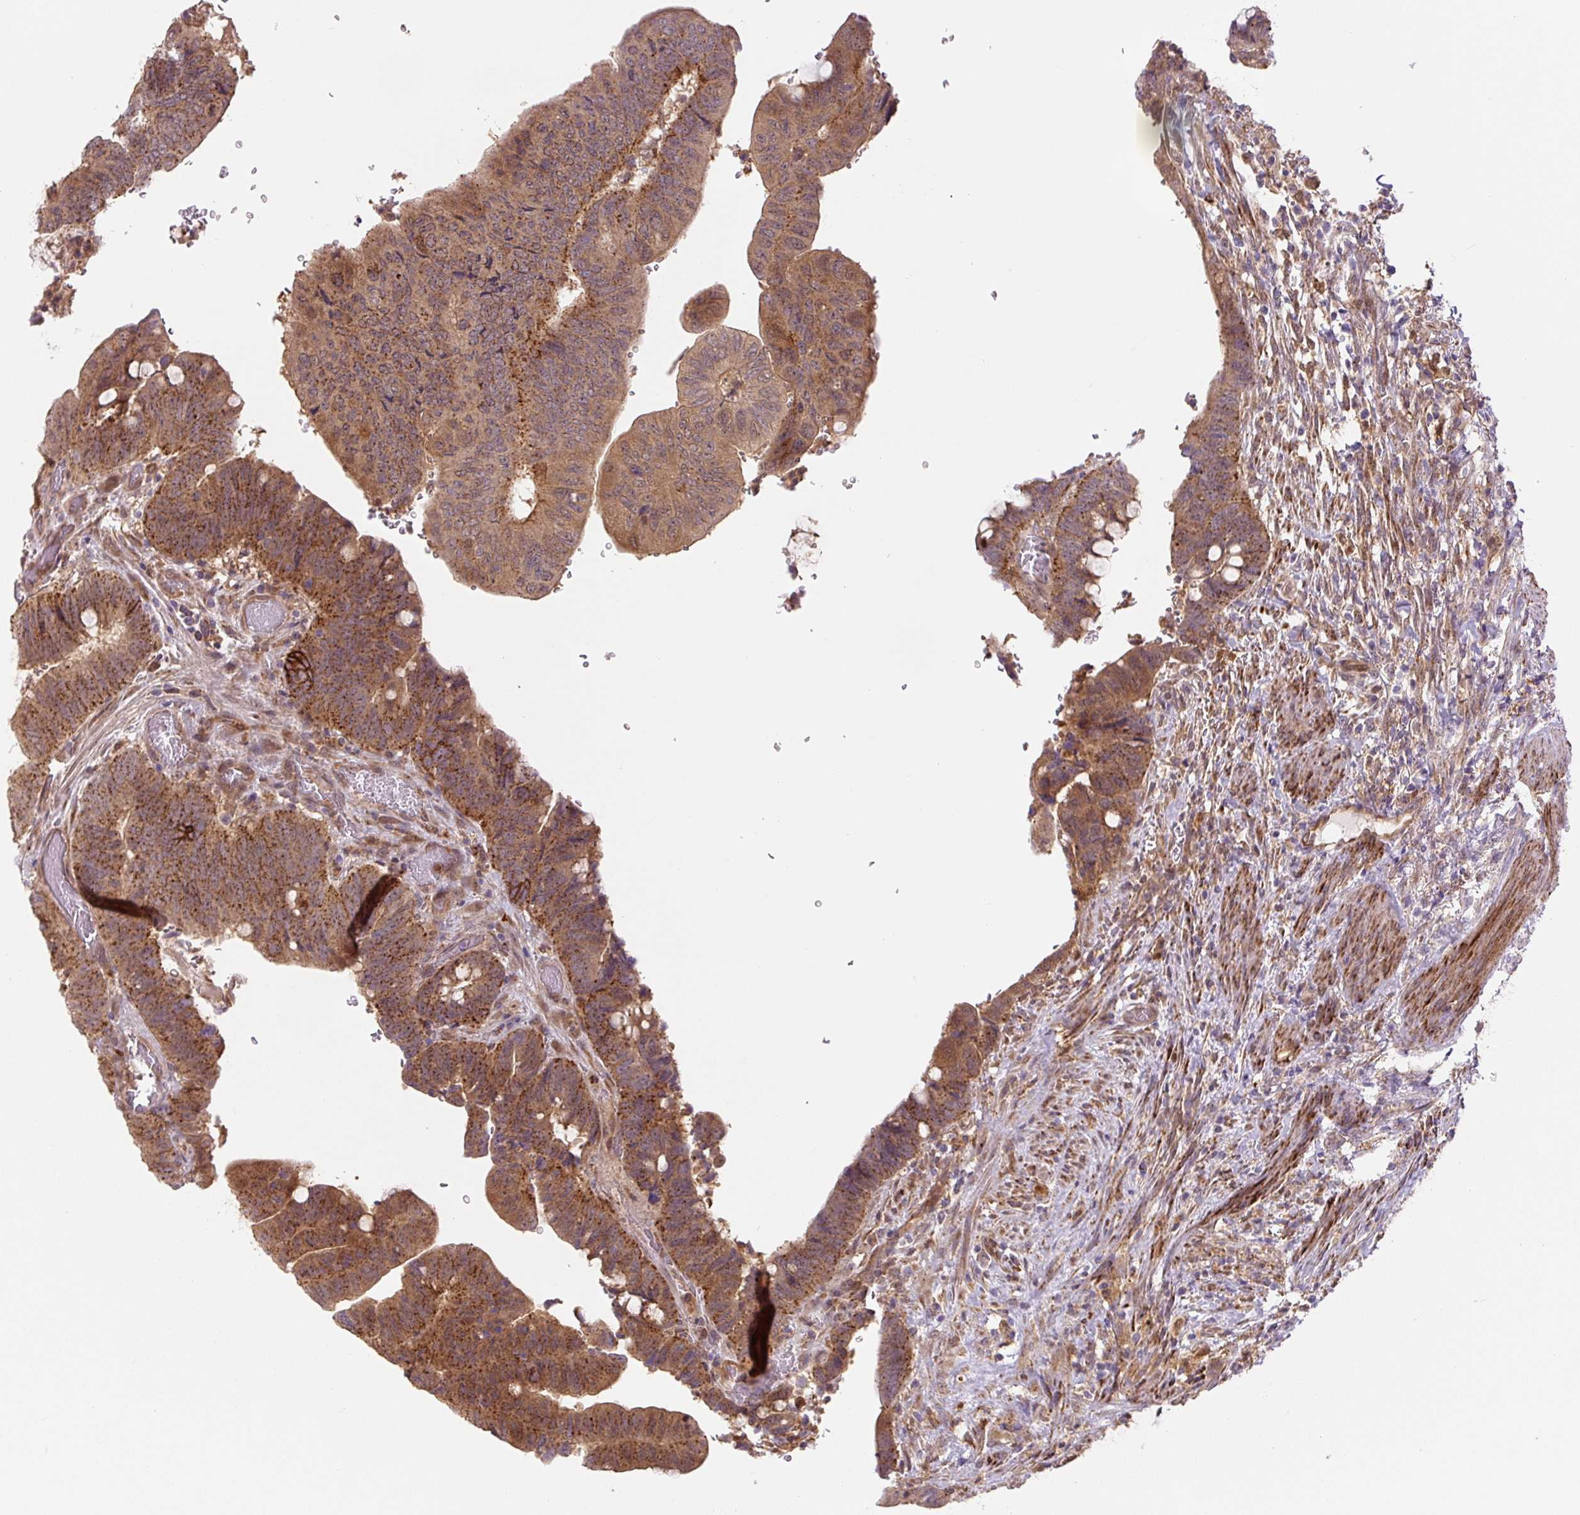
{"staining": {"intensity": "strong", "quantity": ">75%", "location": "cytoplasmic/membranous"}, "tissue": "colorectal cancer", "cell_type": "Tumor cells", "image_type": "cancer", "snomed": [{"axis": "morphology", "description": "Normal tissue, NOS"}, {"axis": "morphology", "description": "Adenocarcinoma, NOS"}, {"axis": "topography", "description": "Rectum"}, {"axis": "topography", "description": "Peripheral nerve tissue"}], "caption": "The photomicrograph displays immunohistochemical staining of colorectal cancer (adenocarcinoma). There is strong cytoplasmic/membranous expression is identified in approximately >75% of tumor cells. (IHC, brightfield microscopy, high magnification).", "gene": "ZSWIM7", "patient": {"sex": "male", "age": 92}}